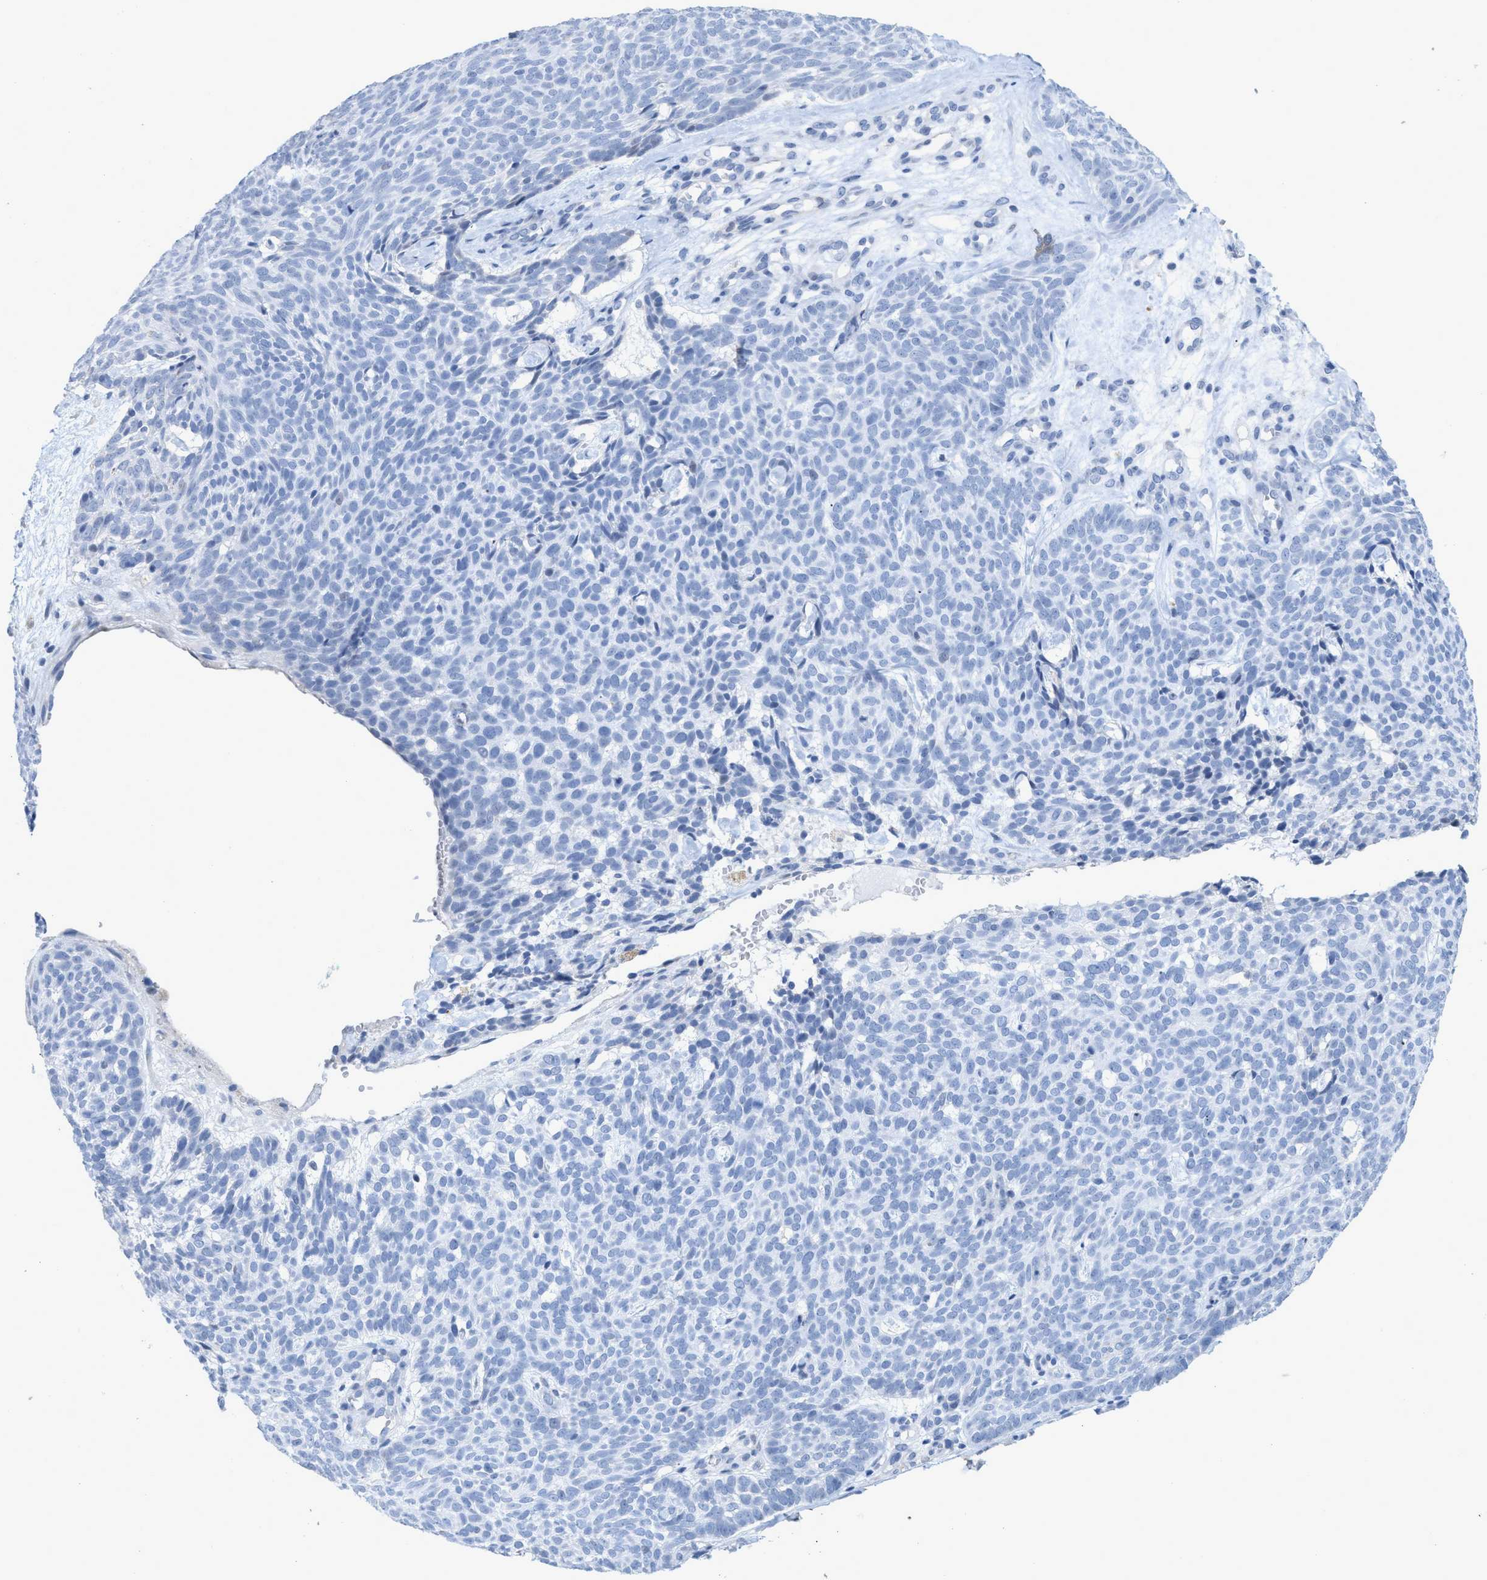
{"staining": {"intensity": "negative", "quantity": "none", "location": "none"}, "tissue": "skin cancer", "cell_type": "Tumor cells", "image_type": "cancer", "snomed": [{"axis": "morphology", "description": "Basal cell carcinoma"}, {"axis": "topography", "description": "Skin"}], "caption": "An image of skin cancer (basal cell carcinoma) stained for a protein demonstrates no brown staining in tumor cells.", "gene": "CRYM", "patient": {"sex": "male", "age": 61}}